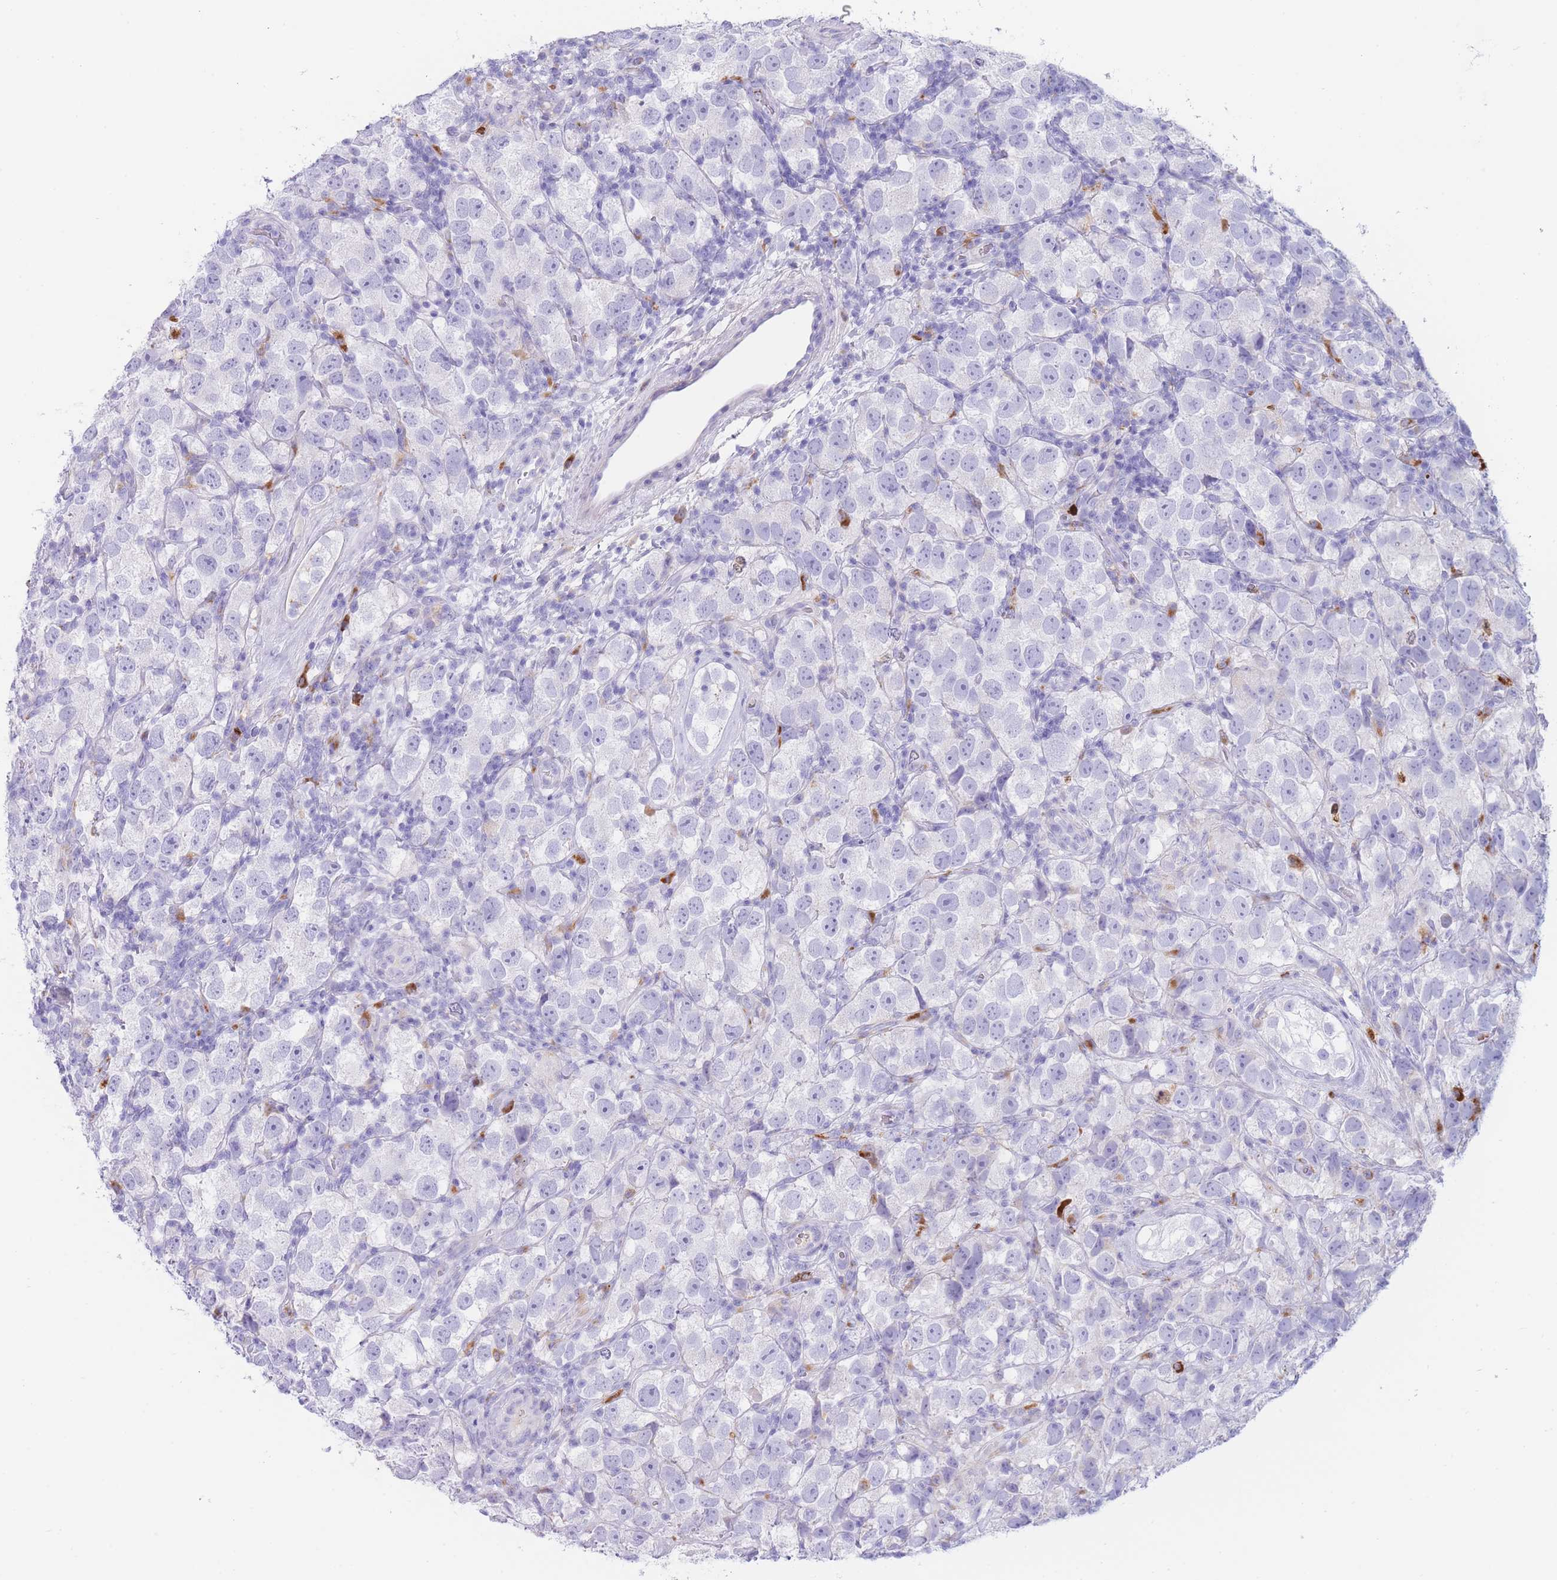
{"staining": {"intensity": "negative", "quantity": "none", "location": "none"}, "tissue": "testis cancer", "cell_type": "Tumor cells", "image_type": "cancer", "snomed": [{"axis": "morphology", "description": "Seminoma, NOS"}, {"axis": "topography", "description": "Testis"}], "caption": "An IHC photomicrograph of testis cancer (seminoma) is shown. There is no staining in tumor cells of testis cancer (seminoma).", "gene": "PLBD1", "patient": {"sex": "male", "age": 26}}